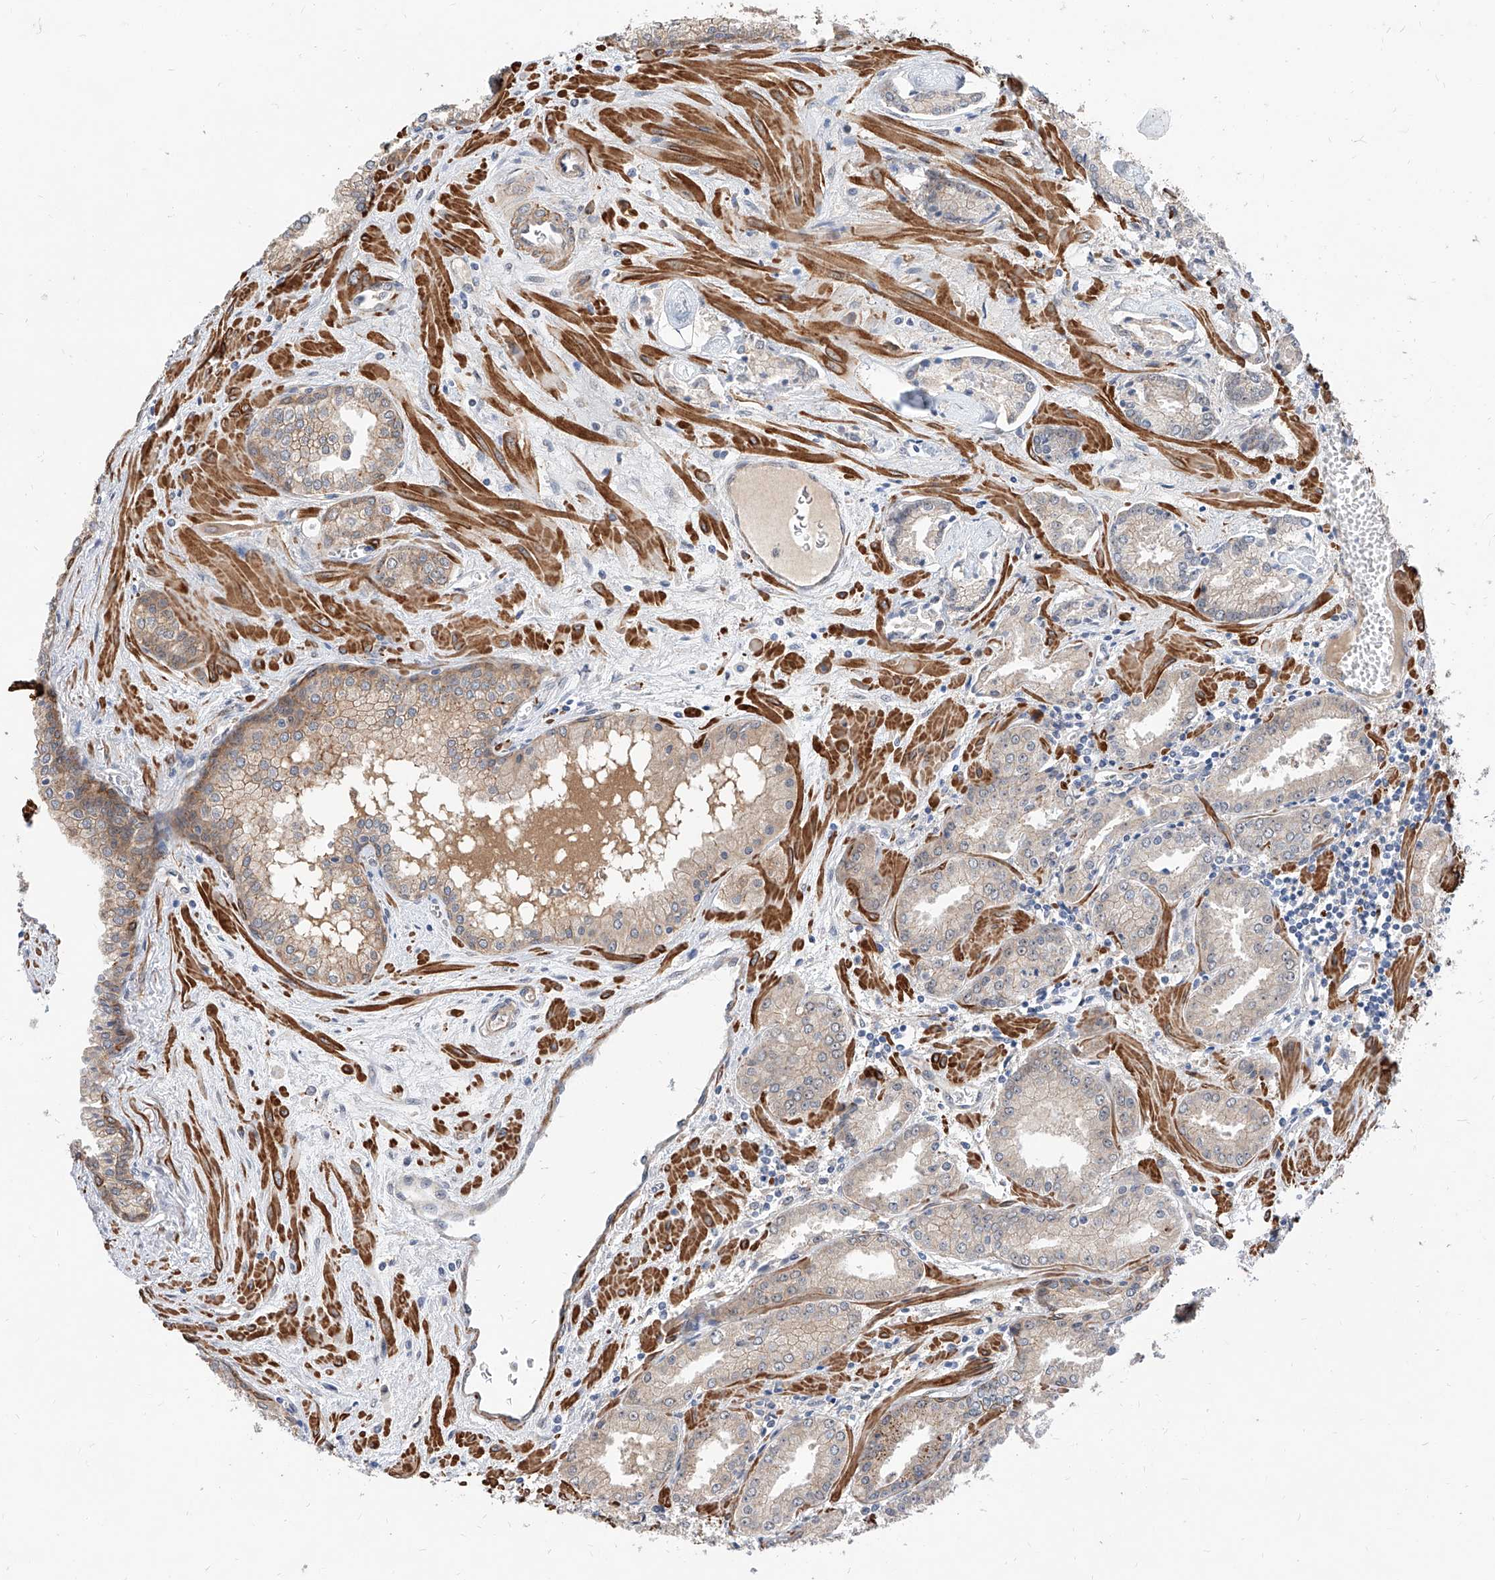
{"staining": {"intensity": "weak", "quantity": "<25%", "location": "cytoplasmic/membranous"}, "tissue": "prostate cancer", "cell_type": "Tumor cells", "image_type": "cancer", "snomed": [{"axis": "morphology", "description": "Adenocarcinoma, Low grade"}, {"axis": "topography", "description": "Prostate"}], "caption": "DAB (3,3'-diaminobenzidine) immunohistochemical staining of prostate cancer (adenocarcinoma (low-grade)) displays no significant positivity in tumor cells.", "gene": "MAGEE2", "patient": {"sex": "male", "age": 67}}